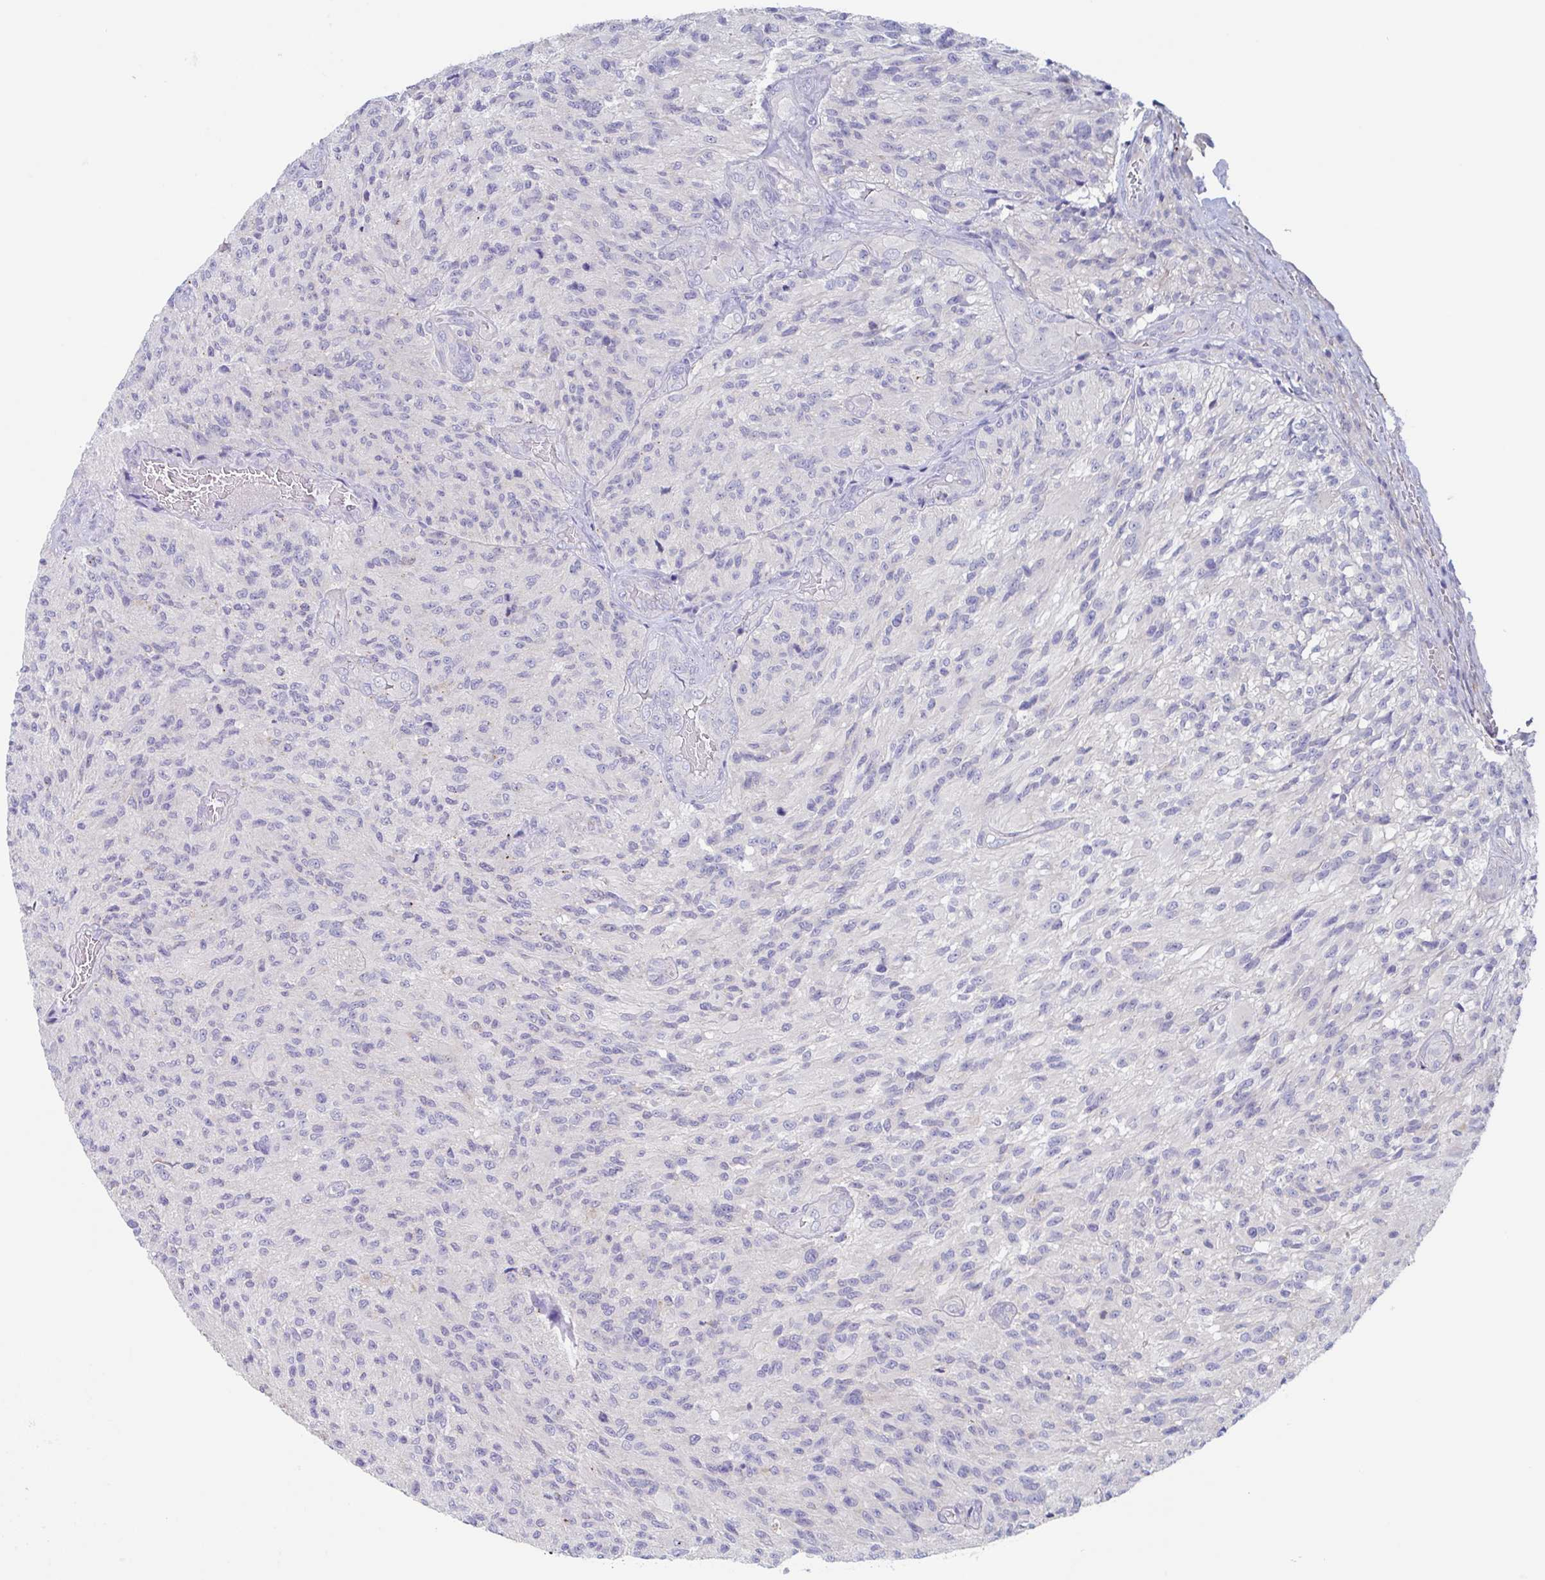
{"staining": {"intensity": "negative", "quantity": "none", "location": "none"}, "tissue": "glioma", "cell_type": "Tumor cells", "image_type": "cancer", "snomed": [{"axis": "morphology", "description": "Normal tissue, NOS"}, {"axis": "morphology", "description": "Glioma, malignant, High grade"}, {"axis": "topography", "description": "Cerebral cortex"}], "caption": "Immunohistochemistry of glioma displays no expression in tumor cells. (Immunohistochemistry (ihc), brightfield microscopy, high magnification).", "gene": "CHMP5", "patient": {"sex": "male", "age": 56}}